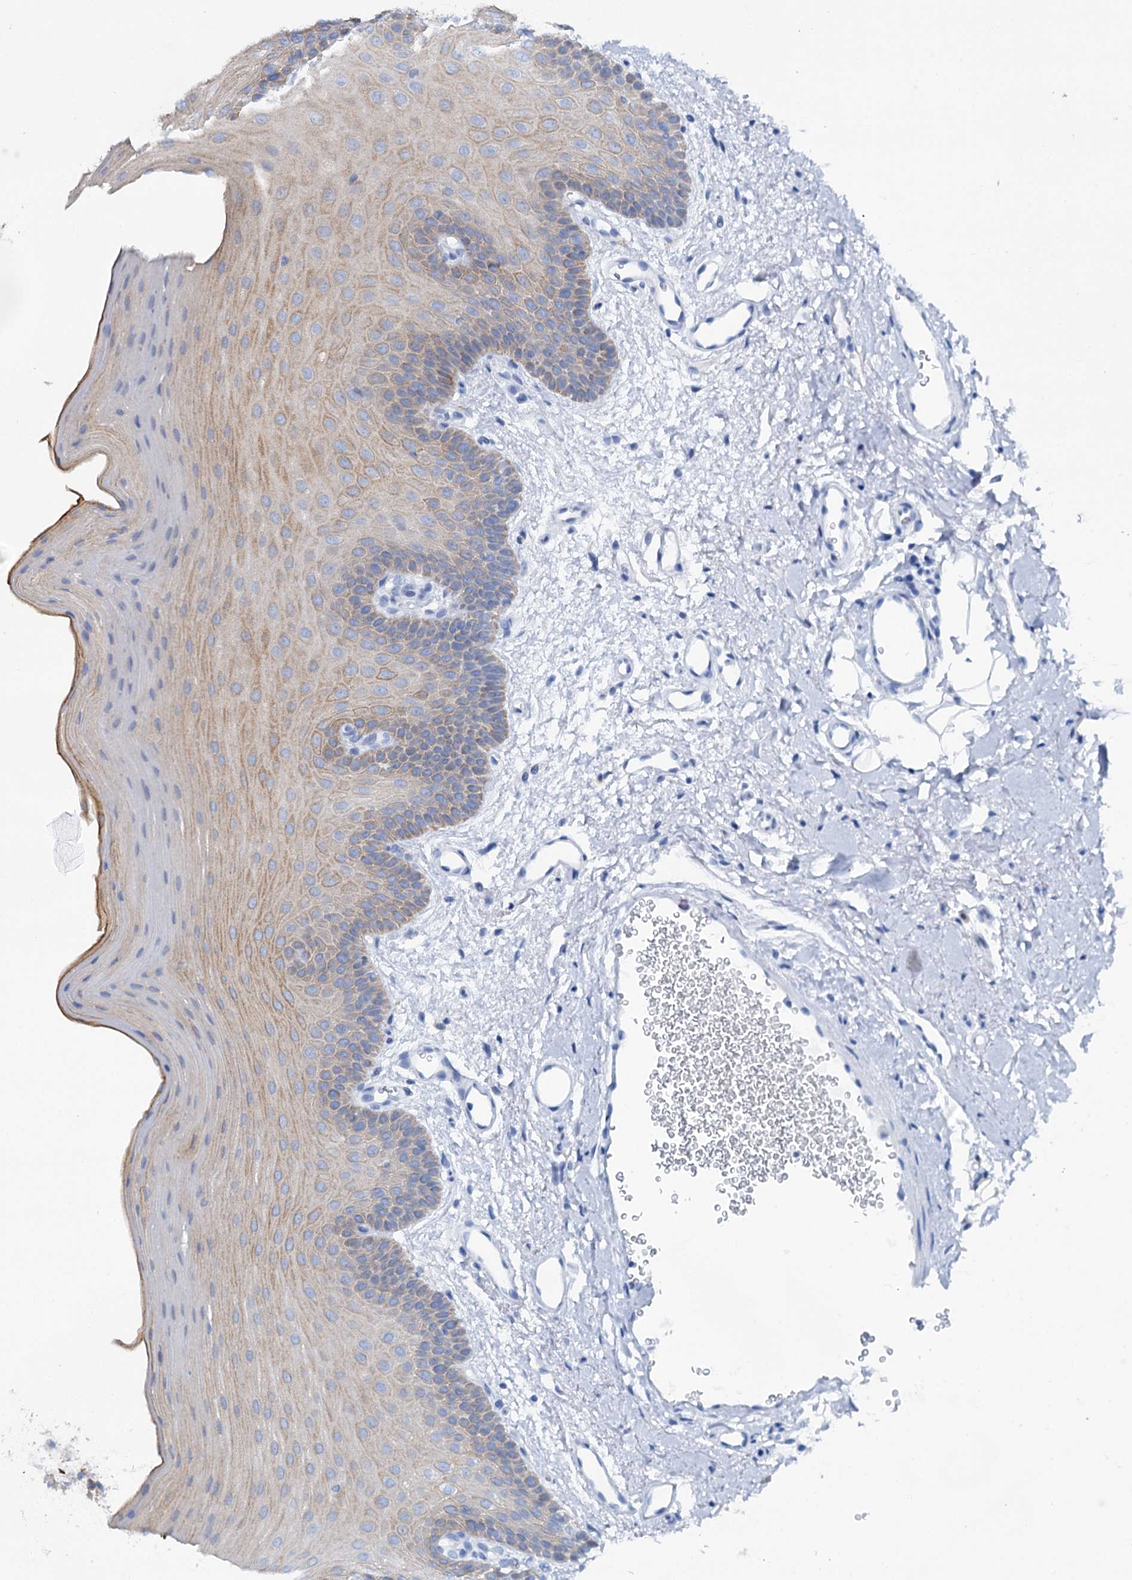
{"staining": {"intensity": "moderate", "quantity": "25%-75%", "location": "cytoplasmic/membranous"}, "tissue": "oral mucosa", "cell_type": "Squamous epithelial cells", "image_type": "normal", "snomed": [{"axis": "morphology", "description": "Normal tissue, NOS"}, {"axis": "topography", "description": "Oral tissue"}], "caption": "This histopathology image displays immunohistochemistry (IHC) staining of unremarkable human oral mucosa, with medium moderate cytoplasmic/membranous expression in approximately 25%-75% of squamous epithelial cells.", "gene": "FAAP20", "patient": {"sex": "male", "age": 68}}